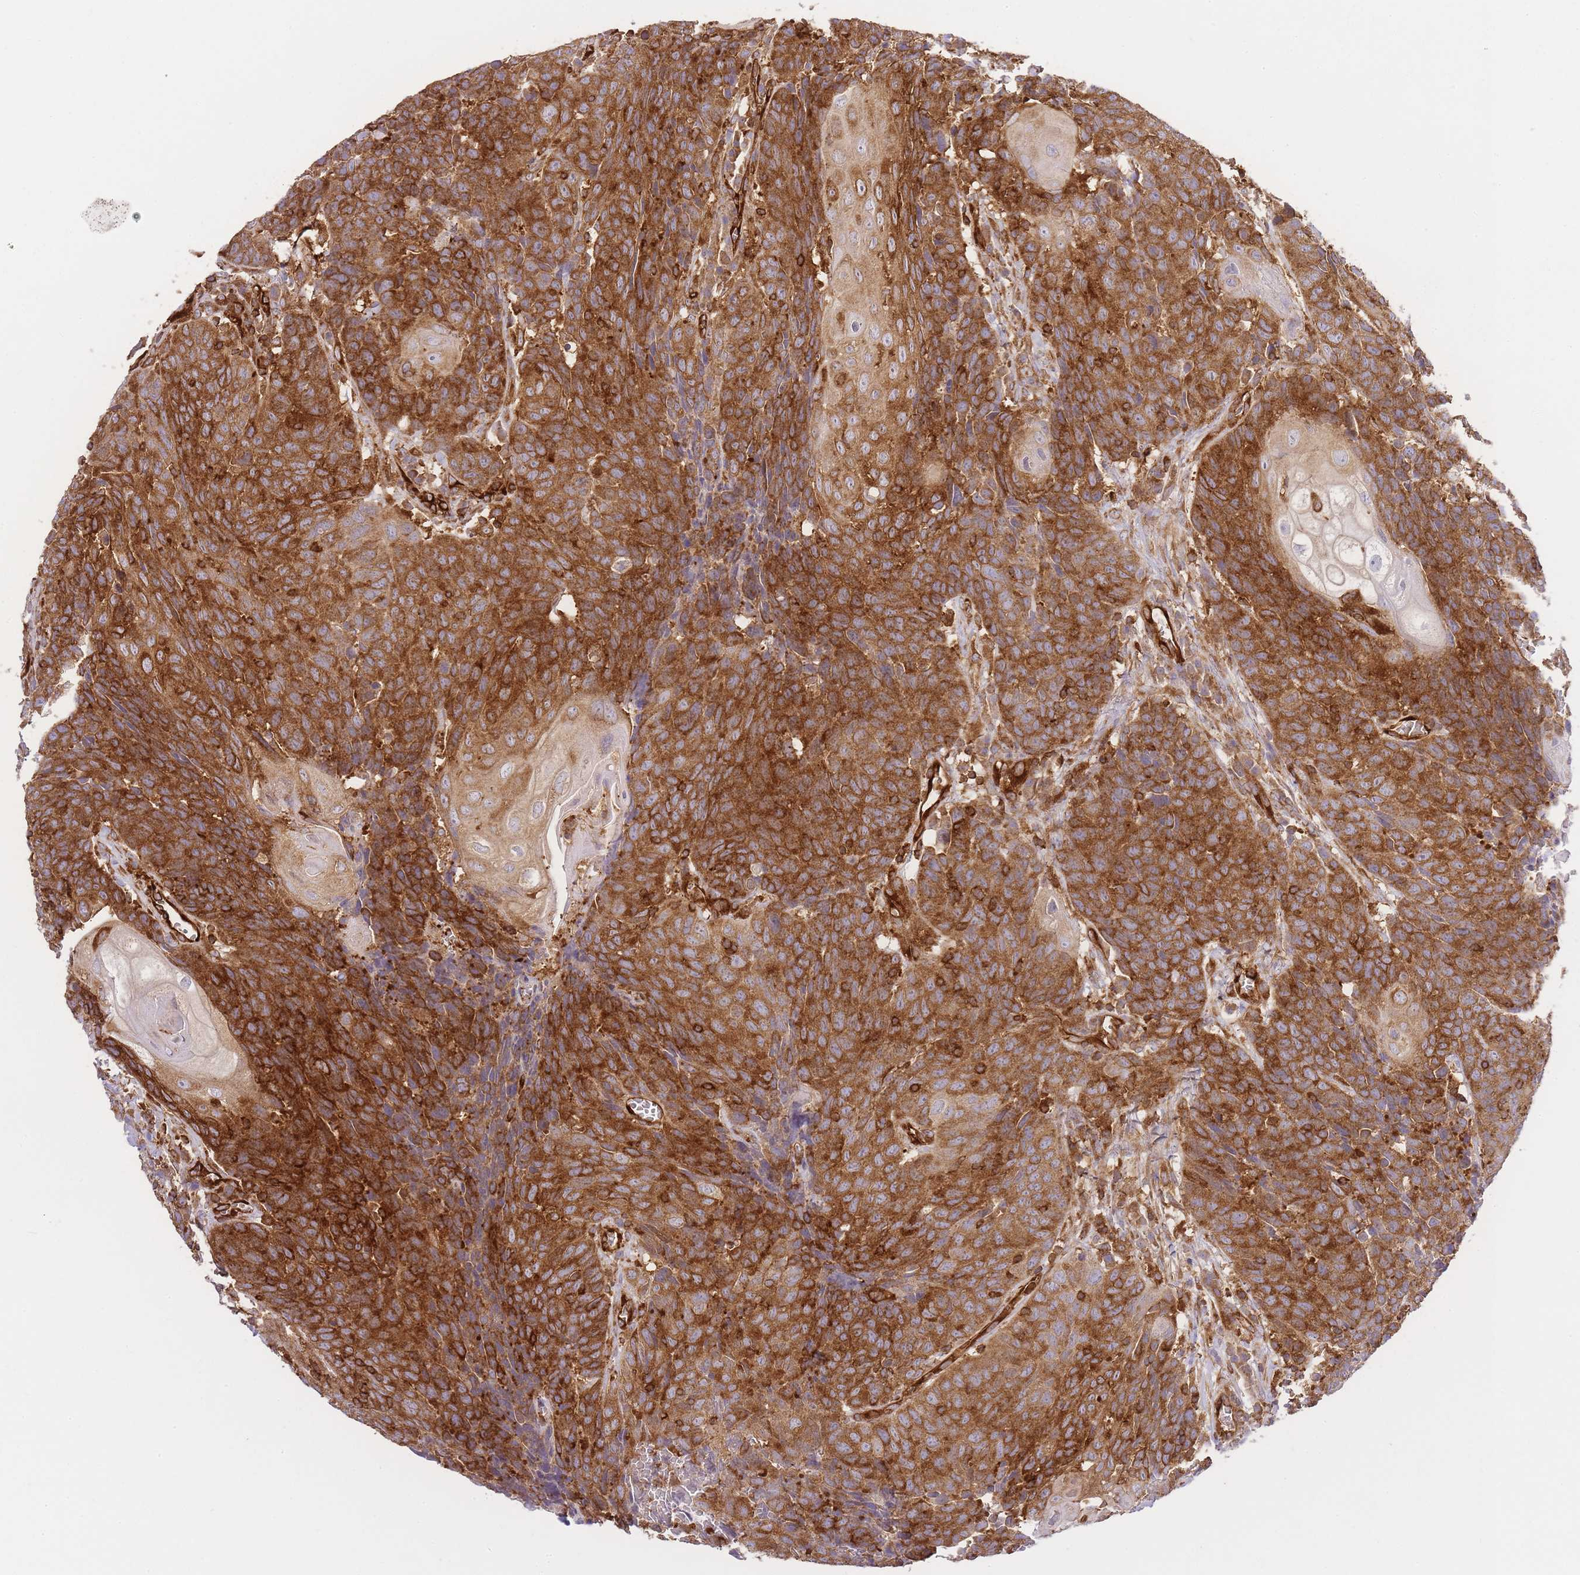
{"staining": {"intensity": "strong", "quantity": ">75%", "location": "cytoplasmic/membranous"}, "tissue": "head and neck cancer", "cell_type": "Tumor cells", "image_type": "cancer", "snomed": [{"axis": "morphology", "description": "Squamous cell carcinoma, NOS"}, {"axis": "topography", "description": "Head-Neck"}], "caption": "Immunohistochemistry (IHC) of head and neck cancer reveals high levels of strong cytoplasmic/membranous positivity in about >75% of tumor cells.", "gene": "MSN", "patient": {"sex": "male", "age": 66}}